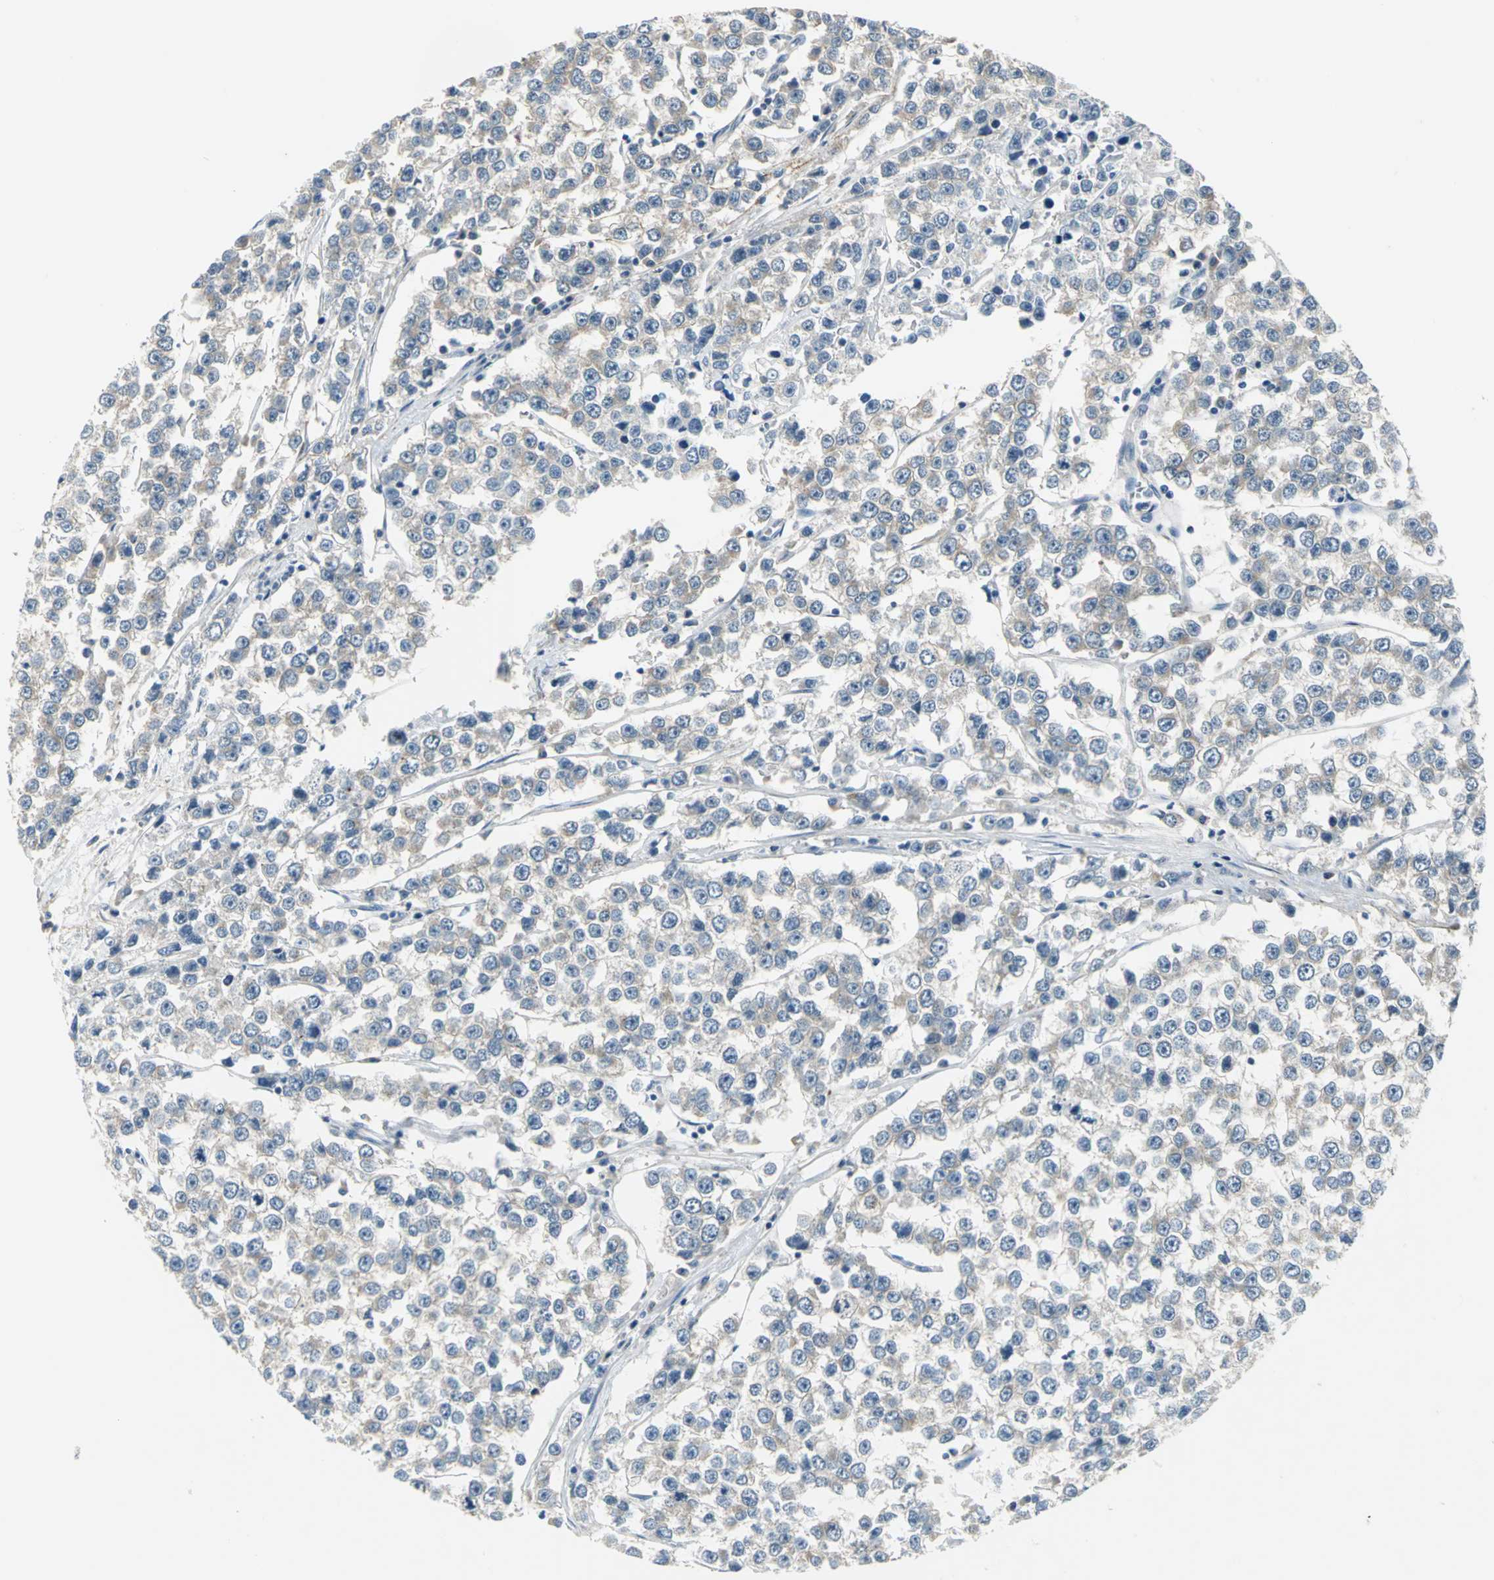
{"staining": {"intensity": "weak", "quantity": "25%-75%", "location": "cytoplasmic/membranous"}, "tissue": "testis cancer", "cell_type": "Tumor cells", "image_type": "cancer", "snomed": [{"axis": "morphology", "description": "Seminoma, NOS"}, {"axis": "morphology", "description": "Carcinoma, Embryonal, NOS"}, {"axis": "topography", "description": "Testis"}], "caption": "This is an image of IHC staining of seminoma (testis), which shows weak expression in the cytoplasmic/membranous of tumor cells.", "gene": "SLC16A7", "patient": {"sex": "male", "age": 52}}